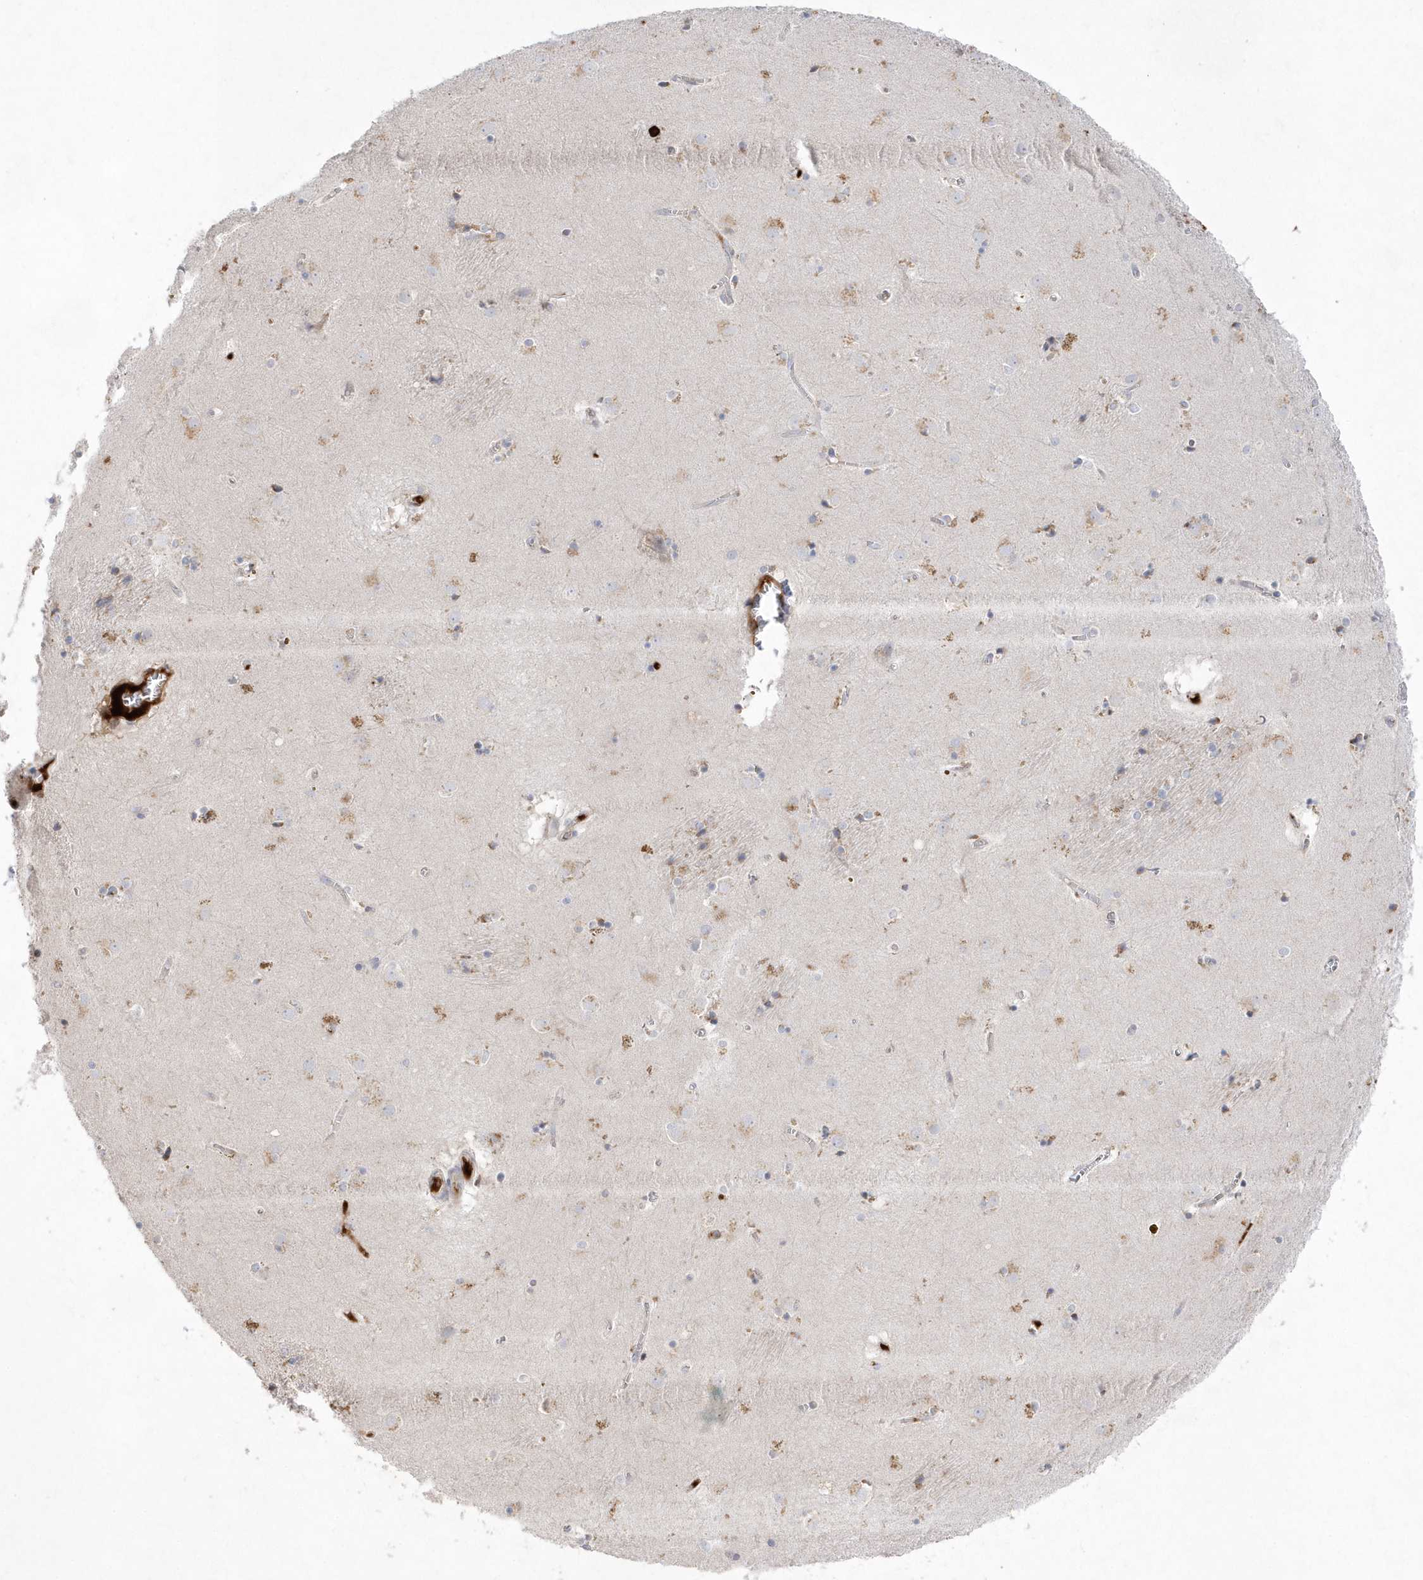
{"staining": {"intensity": "moderate", "quantity": "<25%", "location": "cytoplasmic/membranous"}, "tissue": "caudate", "cell_type": "Glial cells", "image_type": "normal", "snomed": [{"axis": "morphology", "description": "Normal tissue, NOS"}, {"axis": "topography", "description": "Lateral ventricle wall"}], "caption": "IHC micrograph of normal caudate: caudate stained using immunohistochemistry exhibits low levels of moderate protein expression localized specifically in the cytoplasmic/membranous of glial cells, appearing as a cytoplasmic/membranous brown color.", "gene": "TMEM132B", "patient": {"sex": "male", "age": 70}}